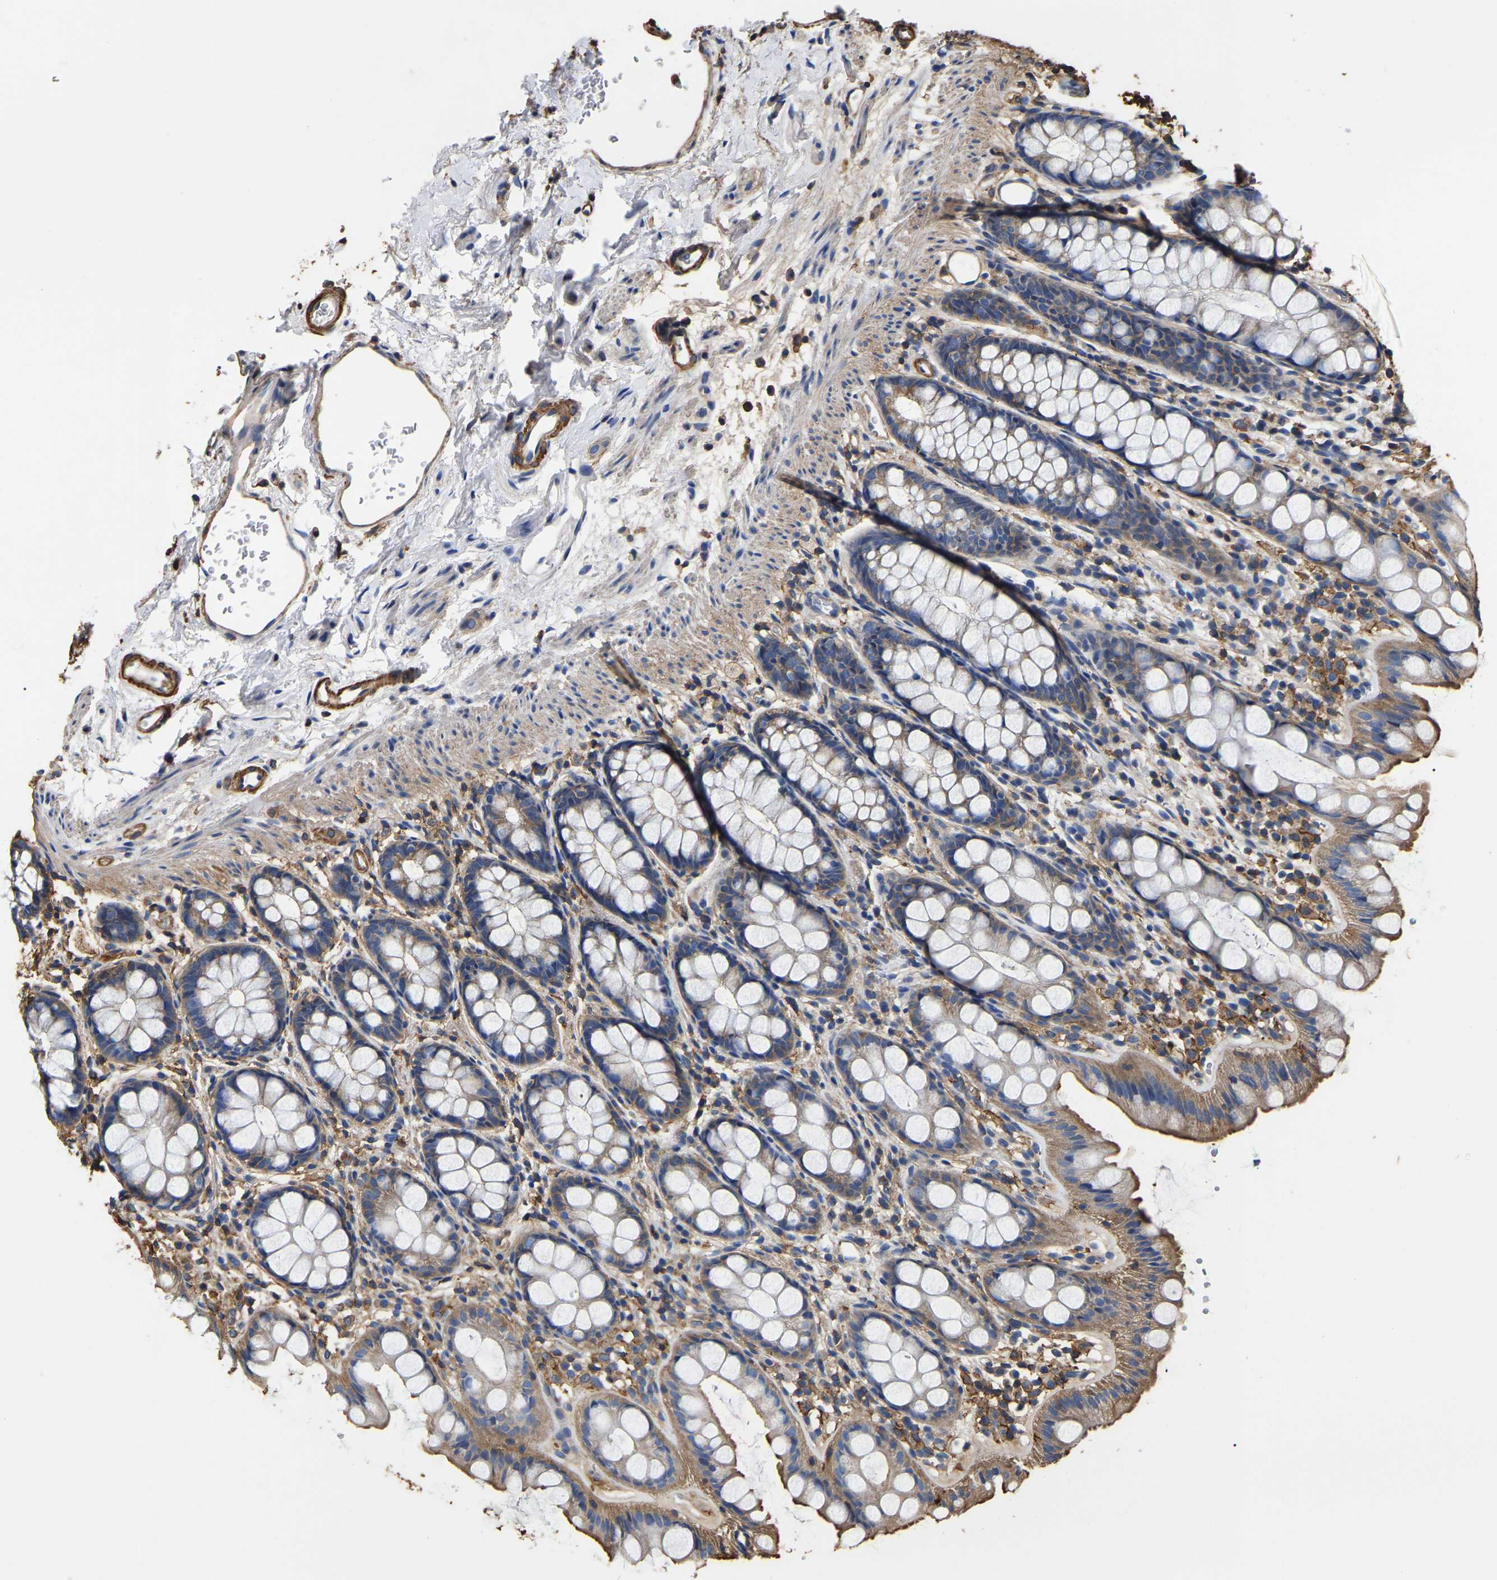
{"staining": {"intensity": "moderate", "quantity": ">75%", "location": "cytoplasmic/membranous"}, "tissue": "rectum", "cell_type": "Glandular cells", "image_type": "normal", "snomed": [{"axis": "morphology", "description": "Normal tissue, NOS"}, {"axis": "topography", "description": "Rectum"}], "caption": "A photomicrograph of human rectum stained for a protein exhibits moderate cytoplasmic/membranous brown staining in glandular cells. The protein of interest is shown in brown color, while the nuclei are stained blue.", "gene": "ARMT1", "patient": {"sex": "female", "age": 65}}